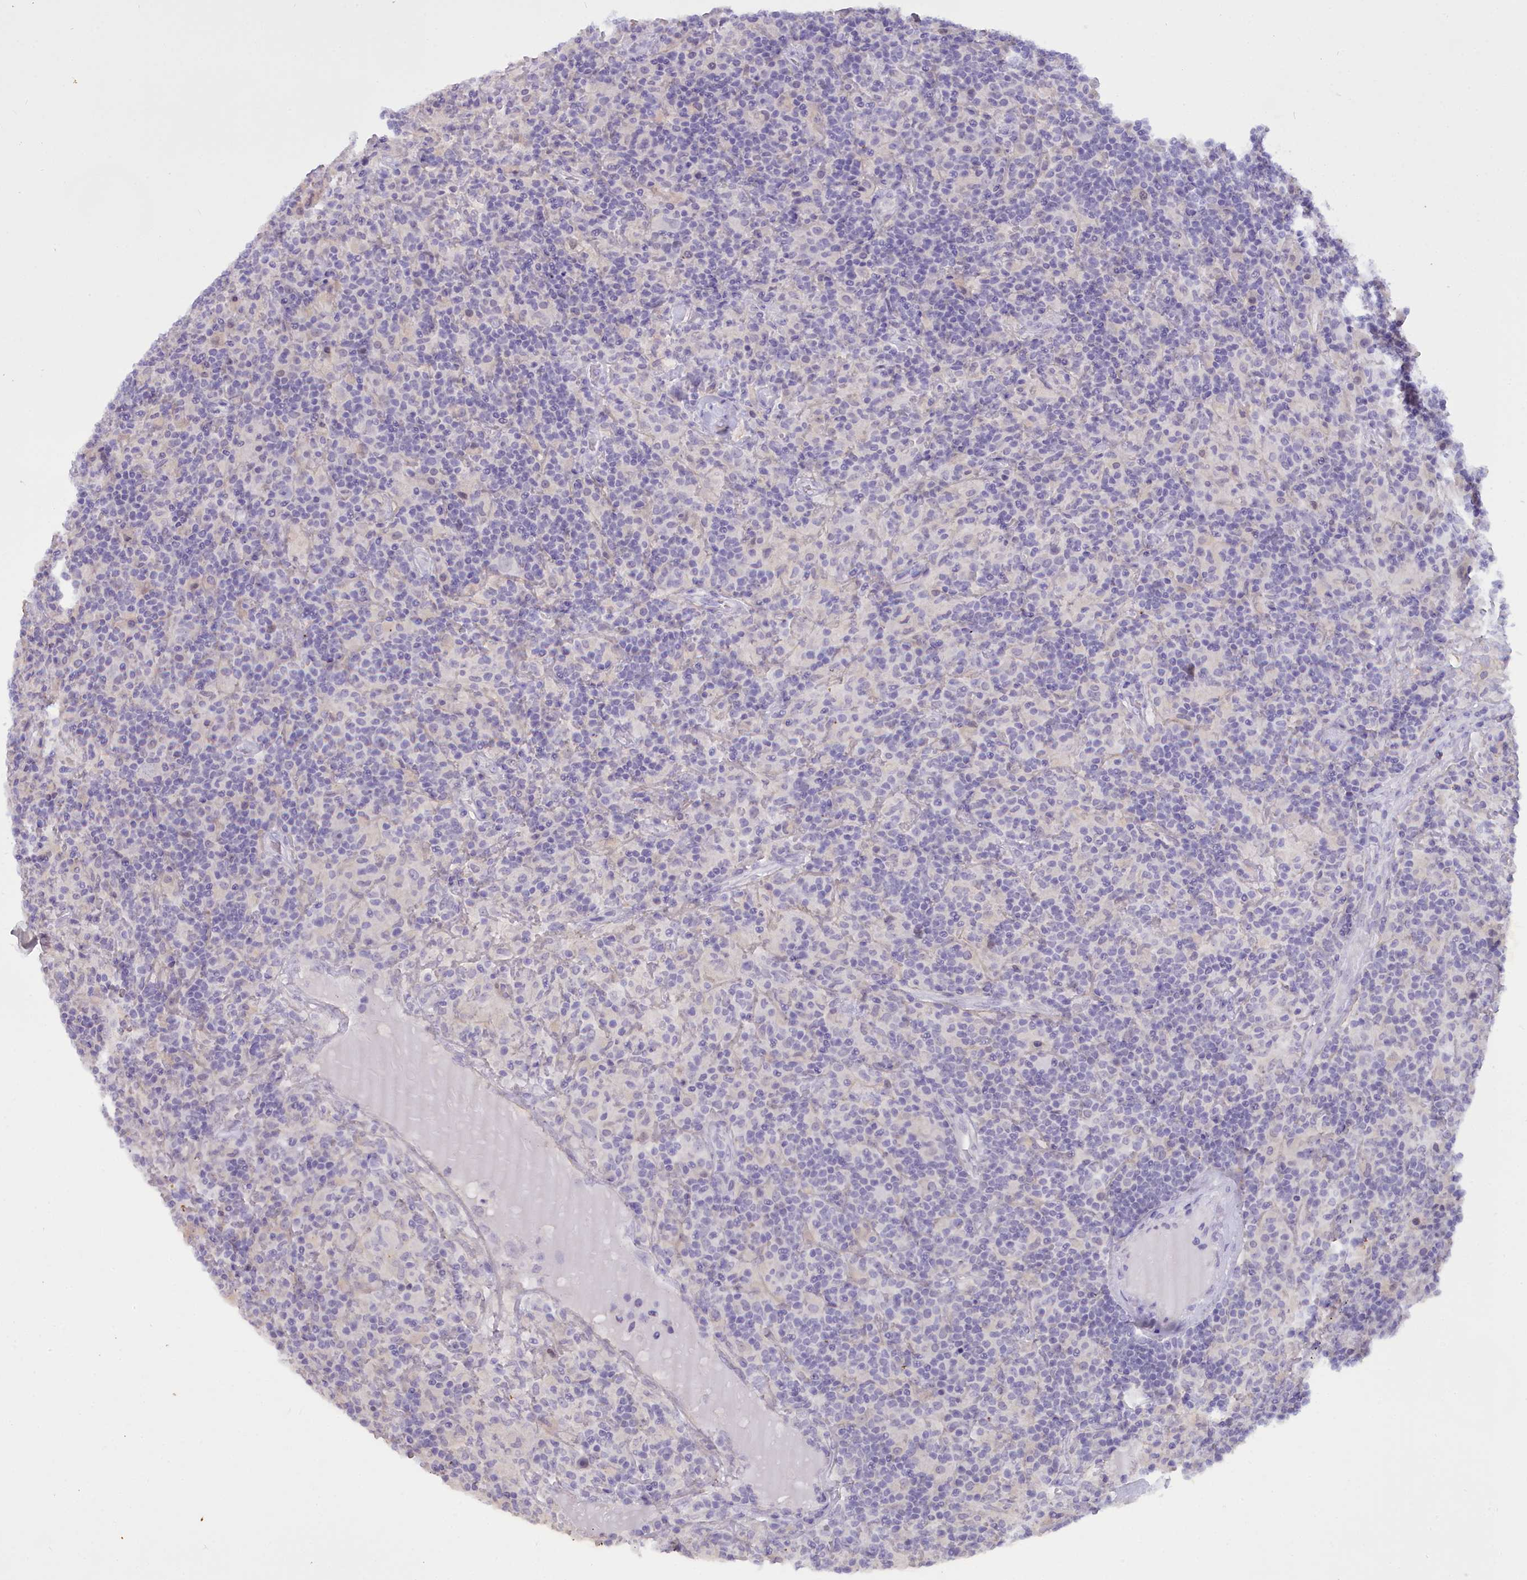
{"staining": {"intensity": "negative", "quantity": "none", "location": "none"}, "tissue": "lymphoma", "cell_type": "Tumor cells", "image_type": "cancer", "snomed": [{"axis": "morphology", "description": "Hodgkin's disease, NOS"}, {"axis": "topography", "description": "Lymph node"}], "caption": "High power microscopy micrograph of an IHC image of lymphoma, revealing no significant positivity in tumor cells.", "gene": "OSTN", "patient": {"sex": "male", "age": 70}}